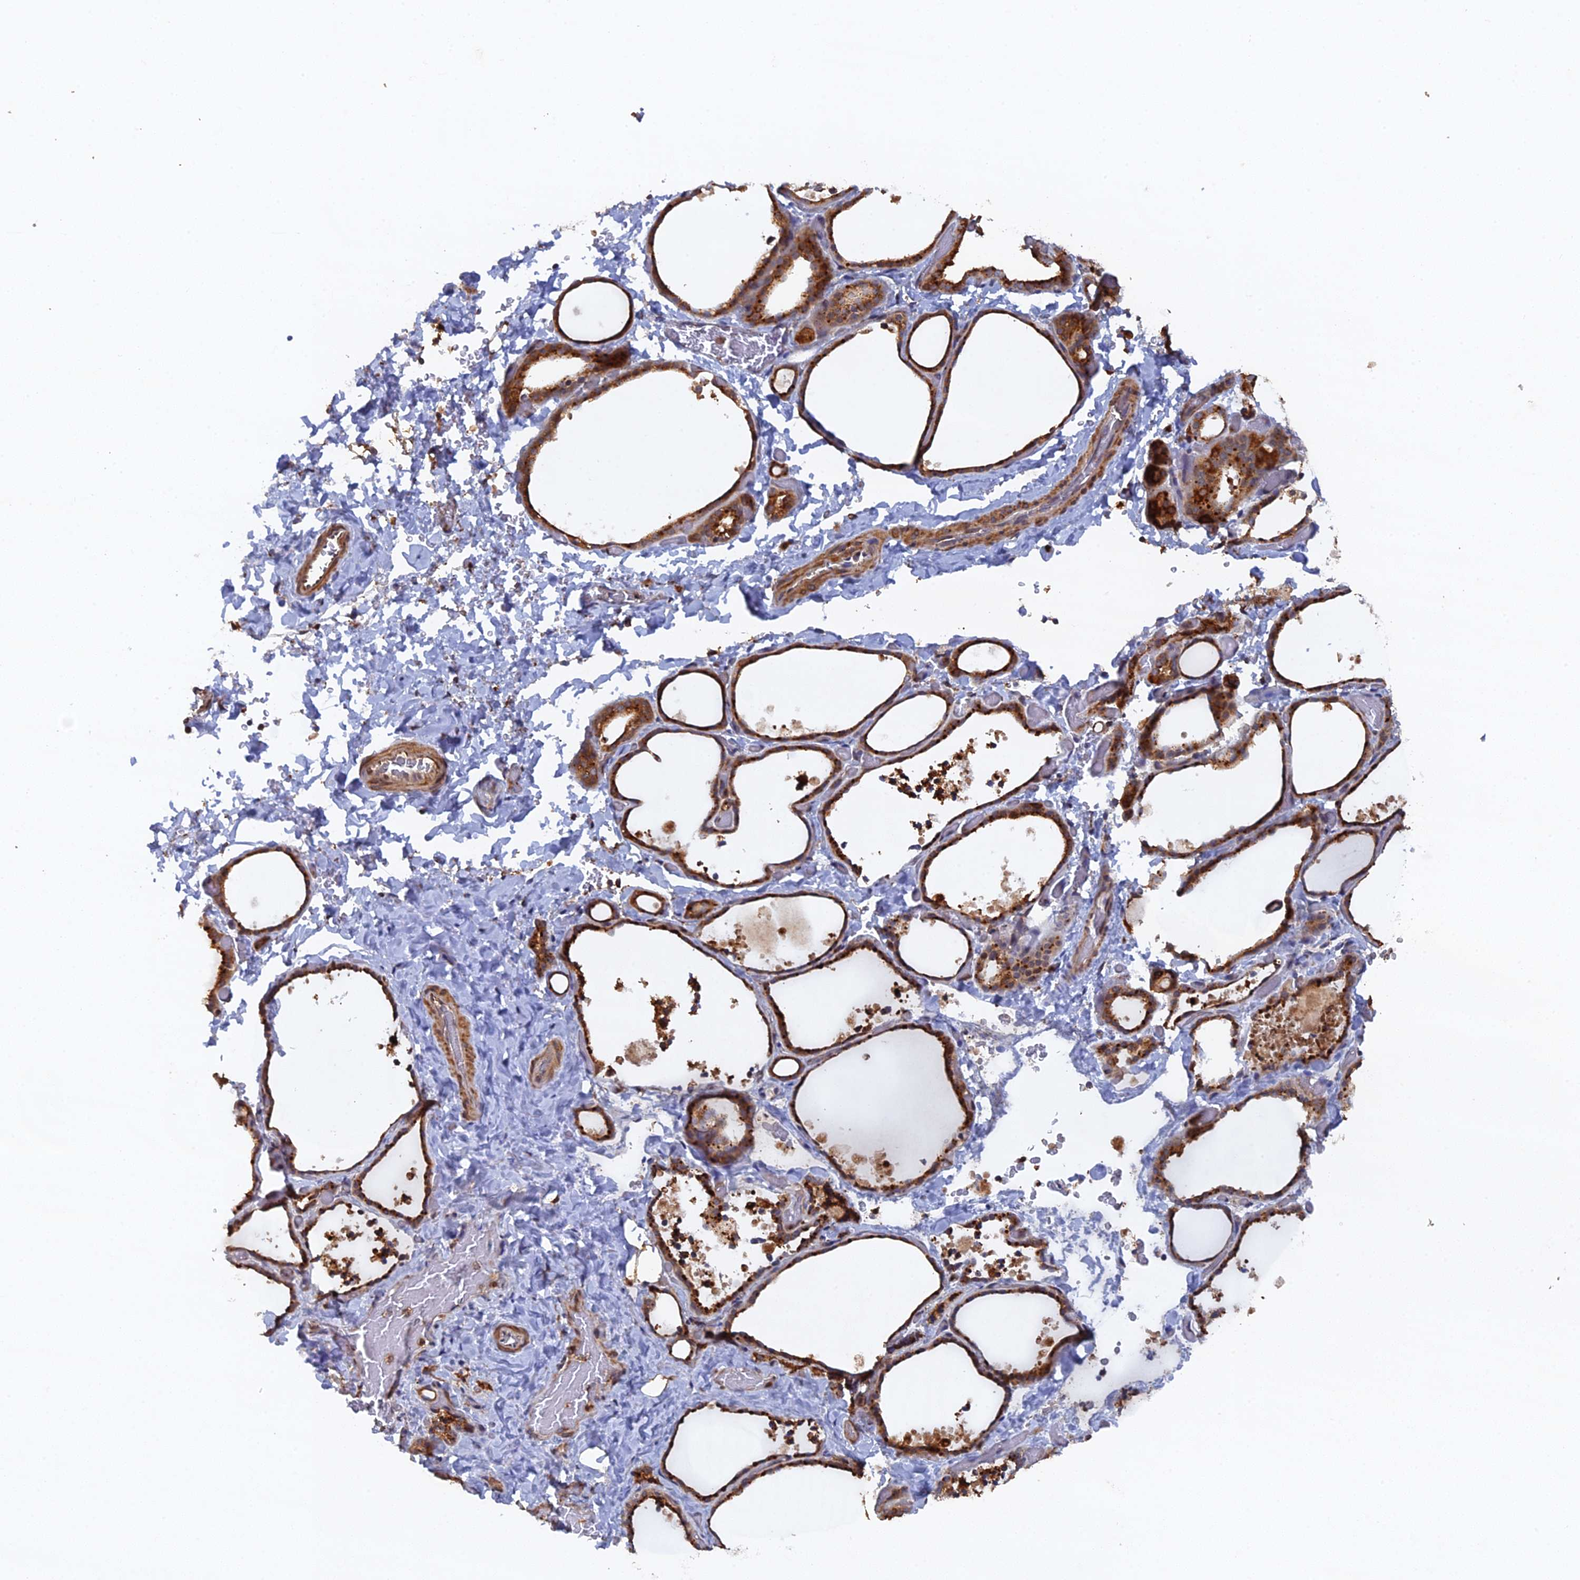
{"staining": {"intensity": "strong", "quantity": ">75%", "location": "cytoplasmic/membranous"}, "tissue": "thyroid gland", "cell_type": "Glandular cells", "image_type": "normal", "snomed": [{"axis": "morphology", "description": "Normal tissue, NOS"}, {"axis": "topography", "description": "Thyroid gland"}], "caption": "DAB (3,3'-diaminobenzidine) immunohistochemical staining of normal human thyroid gland demonstrates strong cytoplasmic/membranous protein staining in approximately >75% of glandular cells.", "gene": "VPS37C", "patient": {"sex": "female", "age": 44}}